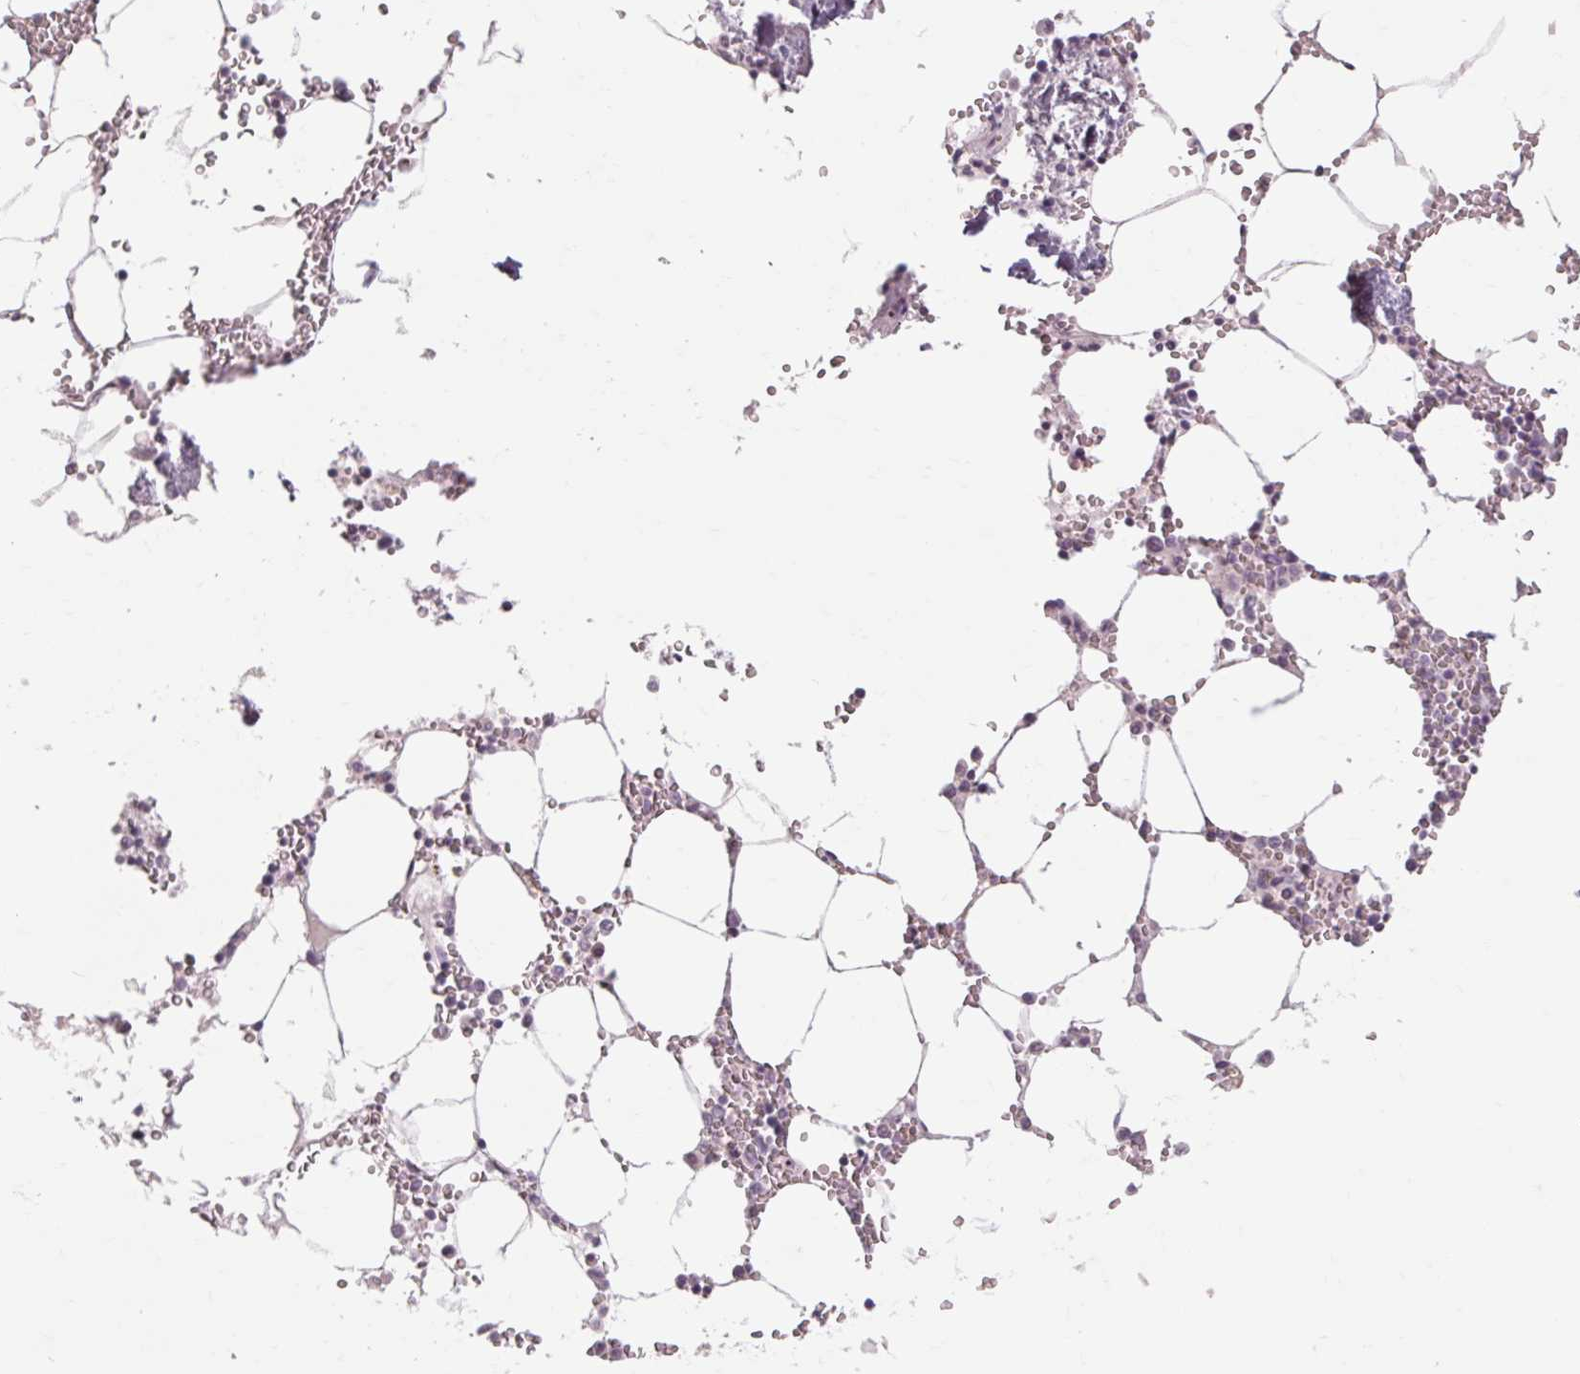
{"staining": {"intensity": "negative", "quantity": "none", "location": "none"}, "tissue": "bone marrow", "cell_type": "Hematopoietic cells", "image_type": "normal", "snomed": [{"axis": "morphology", "description": "Normal tissue, NOS"}, {"axis": "topography", "description": "Bone marrow"}], "caption": "This is a image of immunohistochemistry staining of normal bone marrow, which shows no positivity in hematopoietic cells. (Stains: DAB (3,3'-diaminobenzidine) immunohistochemistry with hematoxylin counter stain, Microscopy: brightfield microscopy at high magnification).", "gene": "POMC", "patient": {"sex": "male", "age": 54}}